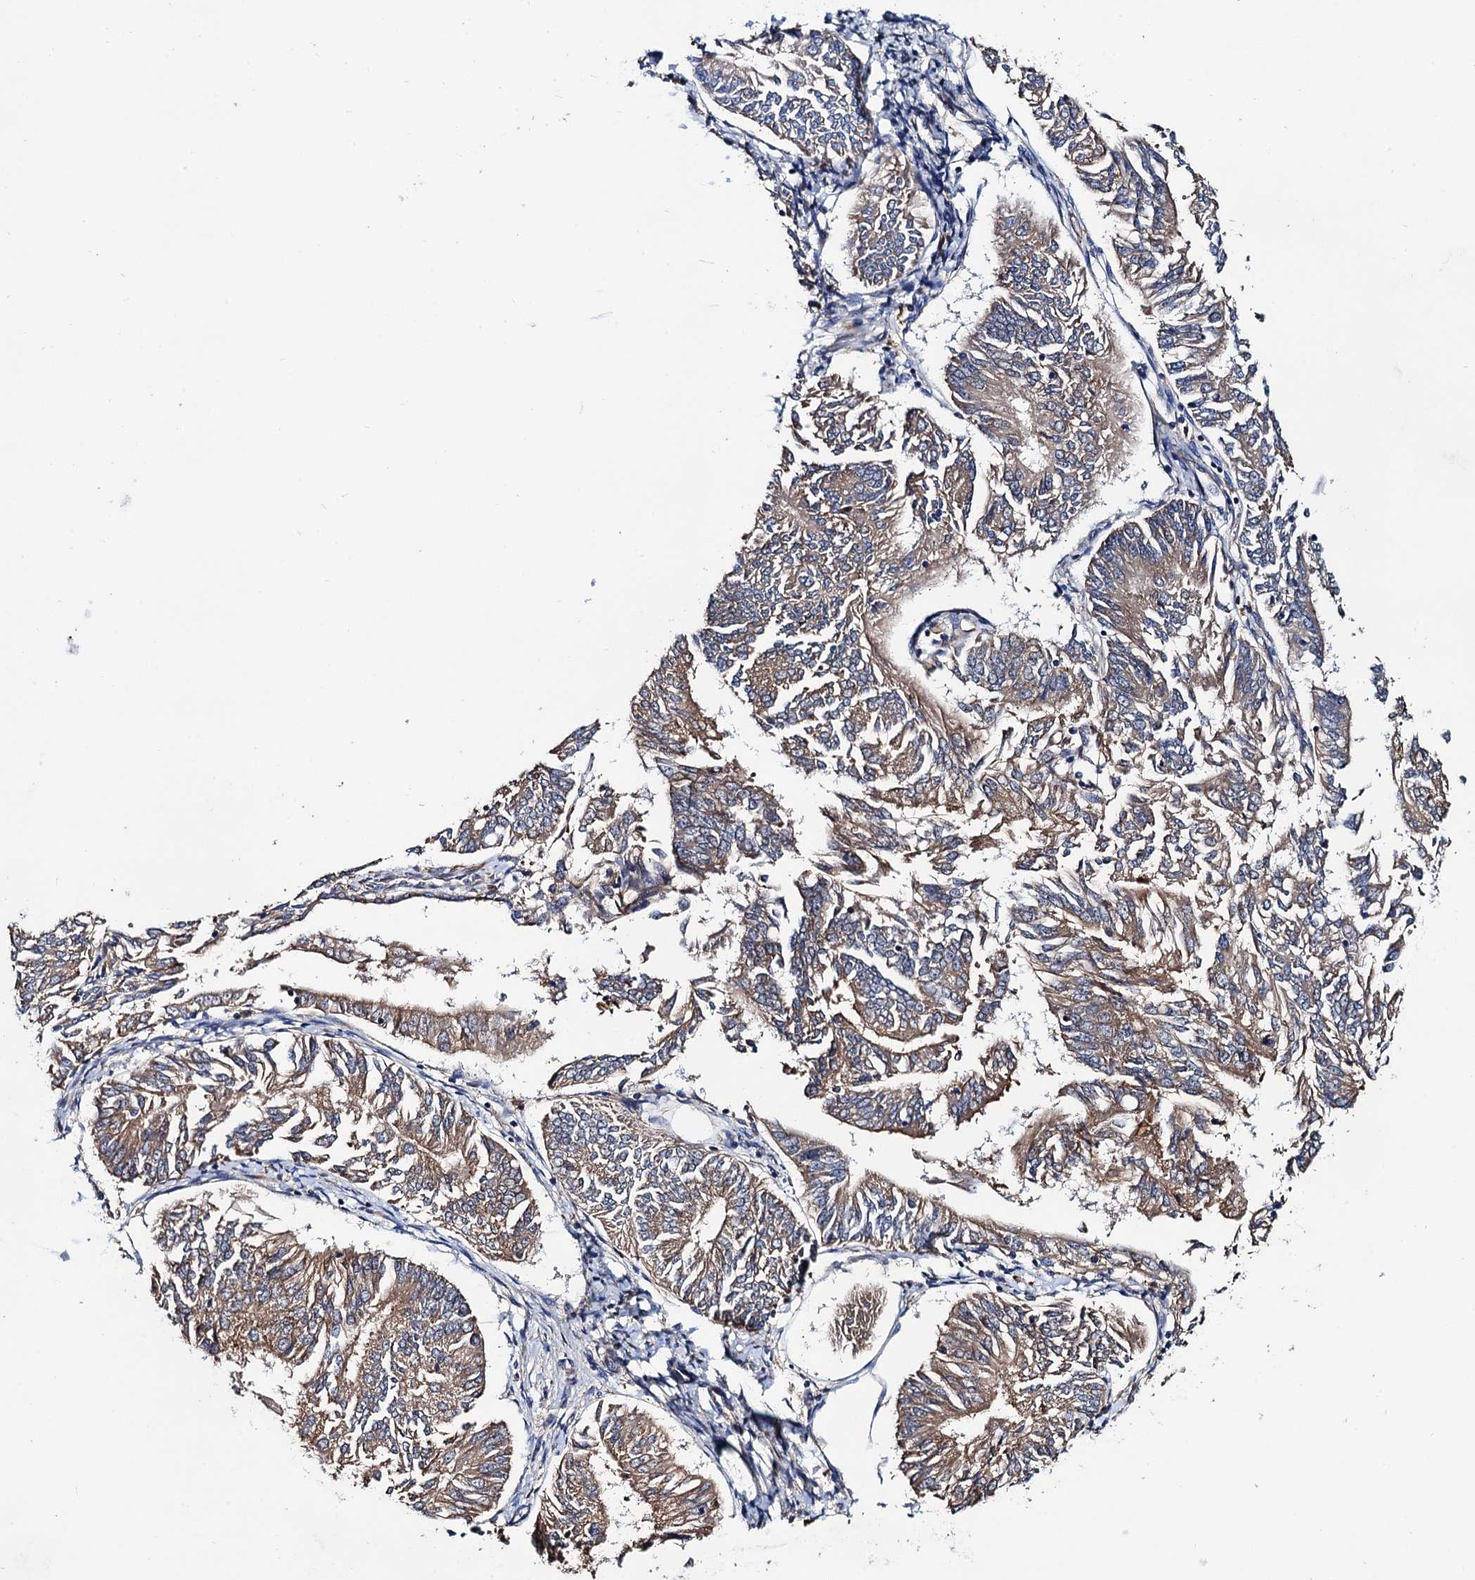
{"staining": {"intensity": "weak", "quantity": ">75%", "location": "cytoplasmic/membranous"}, "tissue": "endometrial cancer", "cell_type": "Tumor cells", "image_type": "cancer", "snomed": [{"axis": "morphology", "description": "Adenocarcinoma, NOS"}, {"axis": "topography", "description": "Endometrium"}], "caption": "The image demonstrates immunohistochemical staining of endometrial cancer (adenocarcinoma). There is weak cytoplasmic/membranous expression is seen in approximately >75% of tumor cells.", "gene": "TRMT112", "patient": {"sex": "female", "age": 58}}